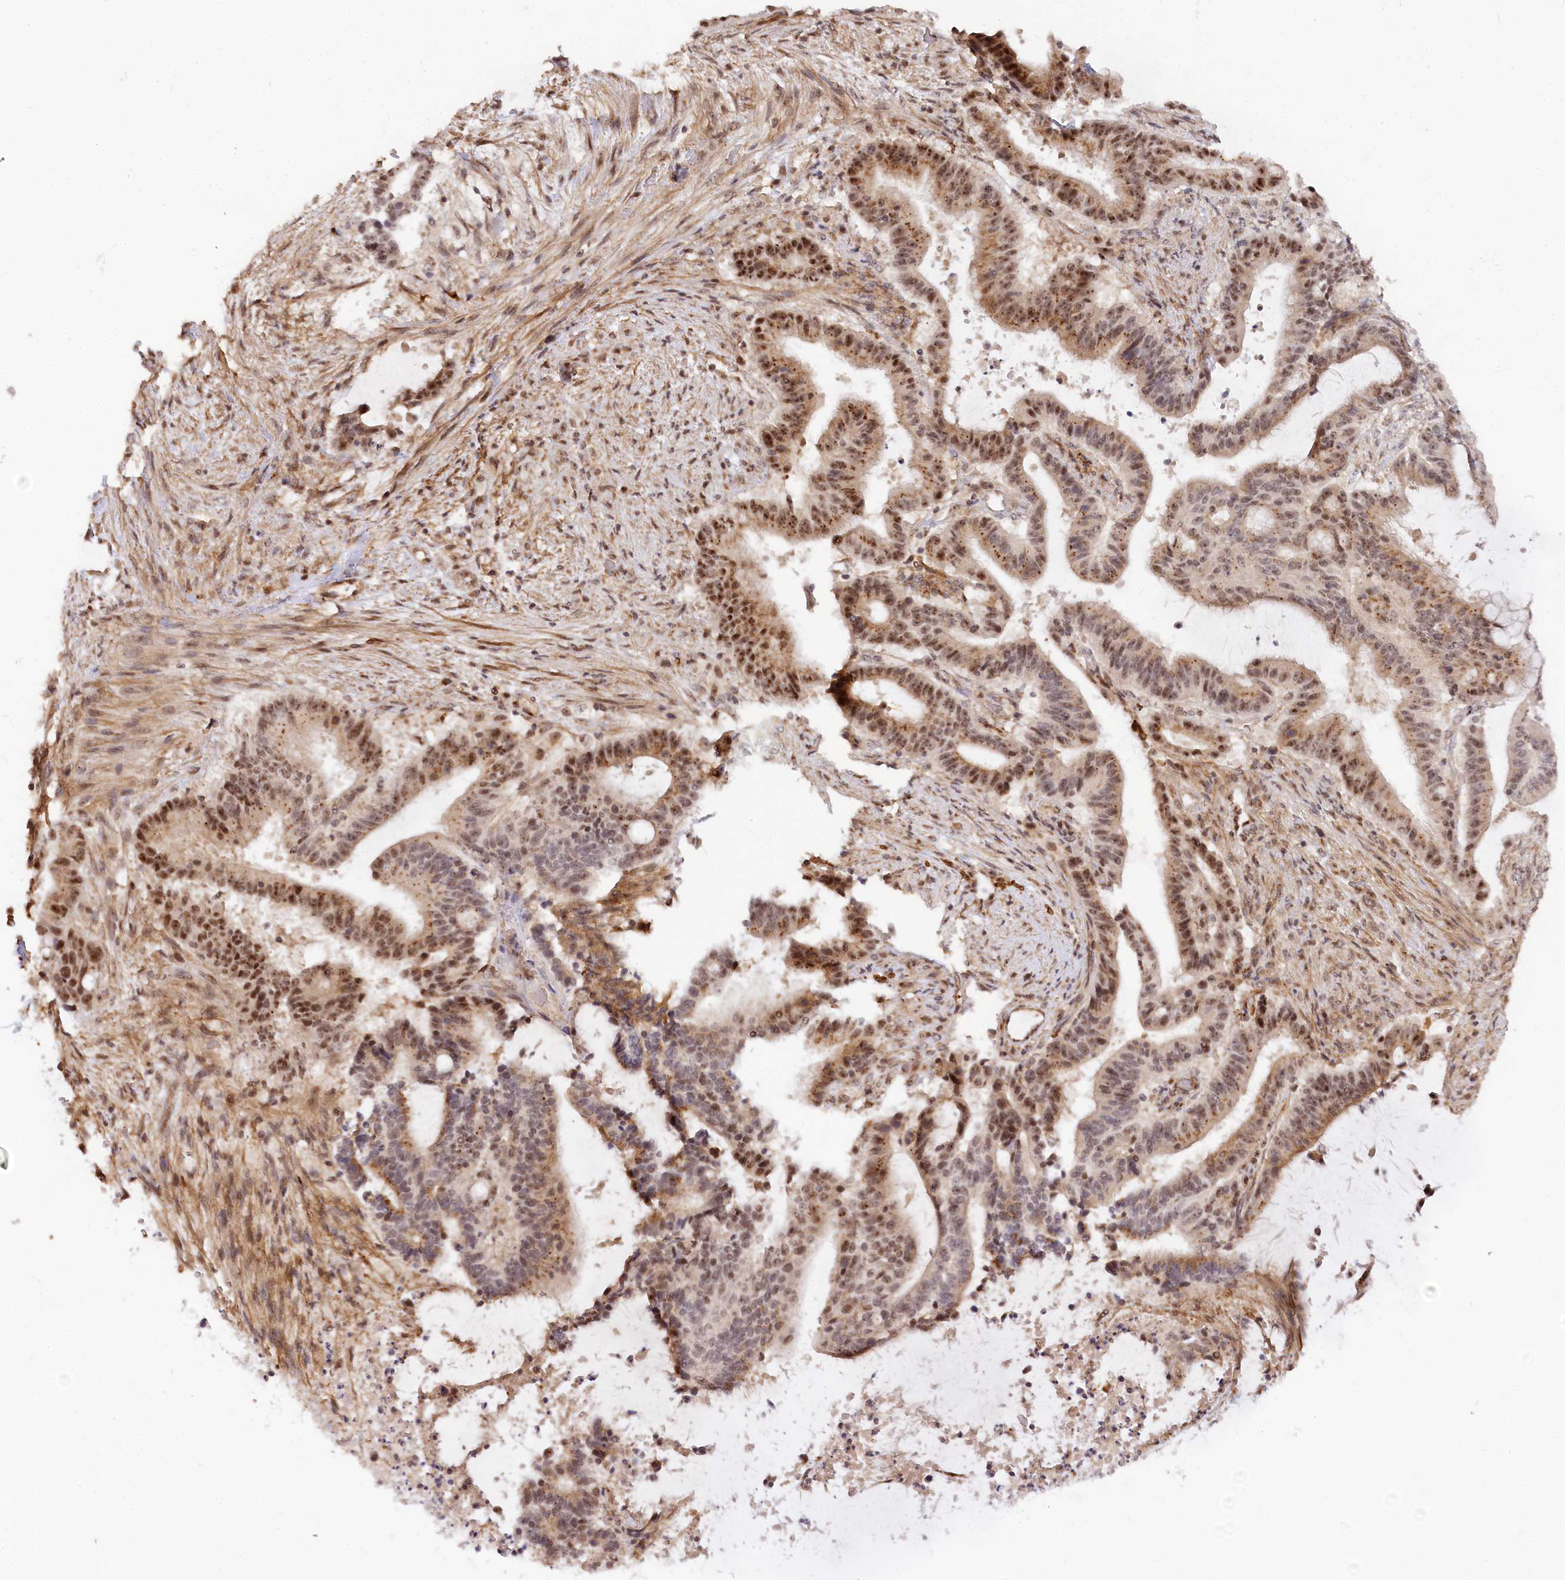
{"staining": {"intensity": "strong", "quantity": "25%-75%", "location": "cytoplasmic/membranous,nuclear"}, "tissue": "liver cancer", "cell_type": "Tumor cells", "image_type": "cancer", "snomed": [{"axis": "morphology", "description": "Normal tissue, NOS"}, {"axis": "morphology", "description": "Cholangiocarcinoma"}, {"axis": "topography", "description": "Liver"}, {"axis": "topography", "description": "Peripheral nerve tissue"}], "caption": "Liver cancer (cholangiocarcinoma) stained with a protein marker shows strong staining in tumor cells.", "gene": "GNL3L", "patient": {"sex": "female", "age": 73}}